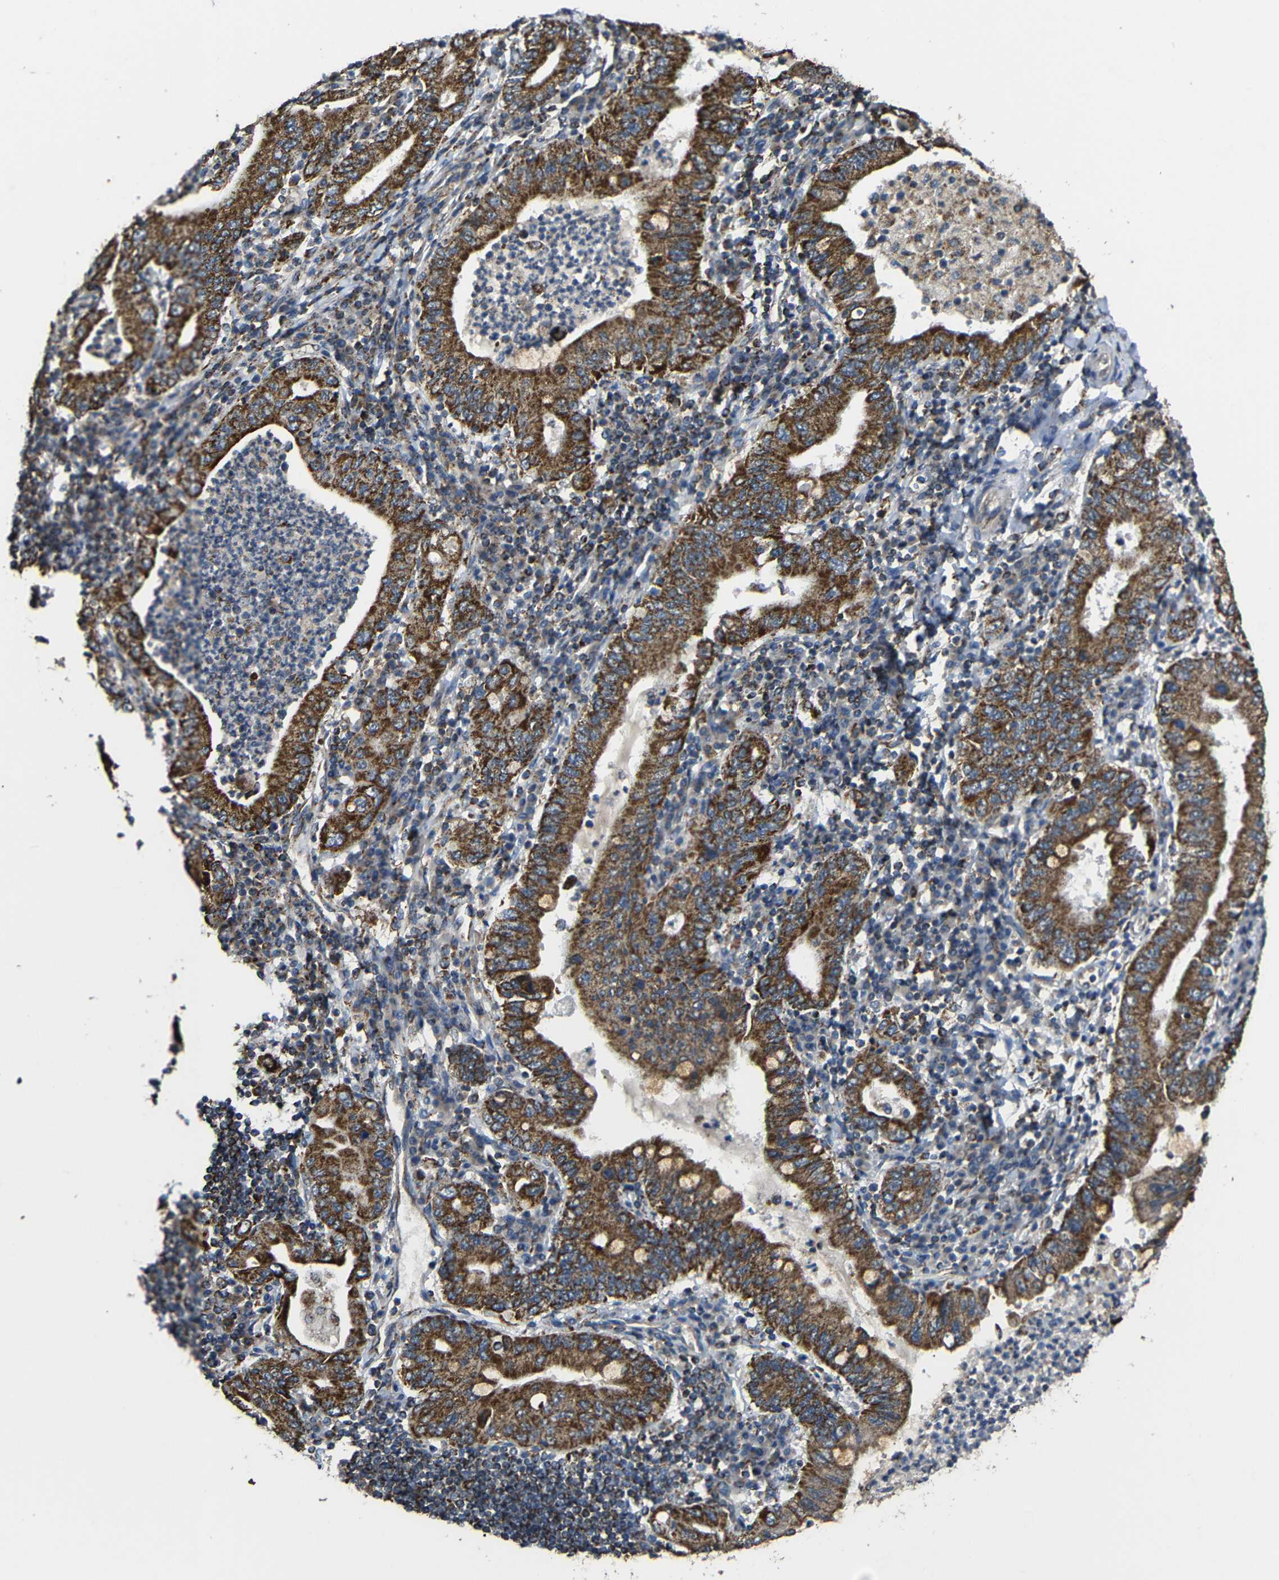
{"staining": {"intensity": "strong", "quantity": ">75%", "location": "cytoplasmic/membranous"}, "tissue": "stomach cancer", "cell_type": "Tumor cells", "image_type": "cancer", "snomed": [{"axis": "morphology", "description": "Normal tissue, NOS"}, {"axis": "morphology", "description": "Adenocarcinoma, NOS"}, {"axis": "topography", "description": "Esophagus"}, {"axis": "topography", "description": "Stomach, upper"}, {"axis": "topography", "description": "Peripheral nerve tissue"}], "caption": "A micrograph showing strong cytoplasmic/membranous positivity in about >75% of tumor cells in adenocarcinoma (stomach), as visualized by brown immunohistochemical staining.", "gene": "NR3C2", "patient": {"sex": "male", "age": 62}}